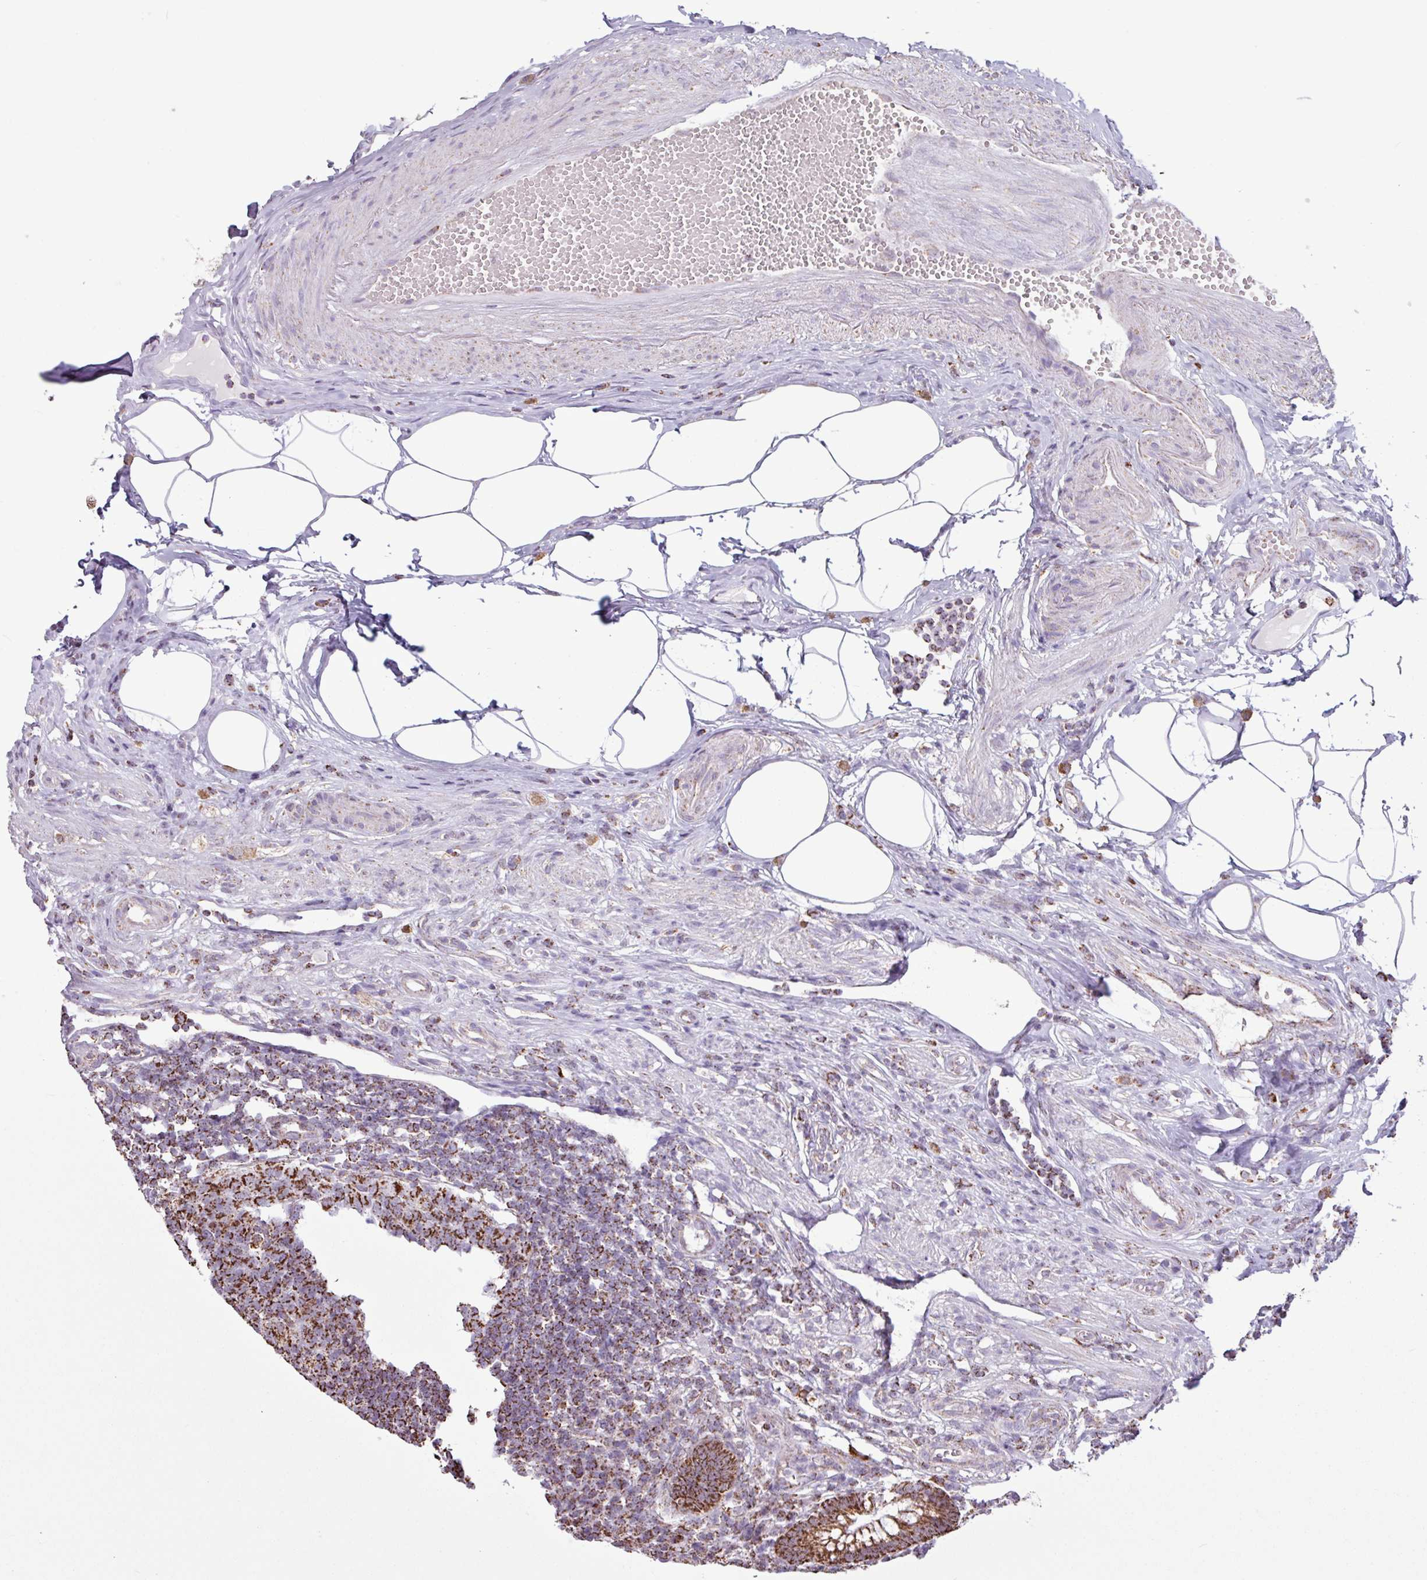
{"staining": {"intensity": "strong", "quantity": ">75%", "location": "cytoplasmic/membranous"}, "tissue": "appendix", "cell_type": "Glandular cells", "image_type": "normal", "snomed": [{"axis": "morphology", "description": "Normal tissue, NOS"}, {"axis": "topography", "description": "Appendix"}], "caption": "This image reveals IHC staining of benign appendix, with high strong cytoplasmic/membranous positivity in about >75% of glandular cells.", "gene": "ALG8", "patient": {"sex": "female", "age": 56}}